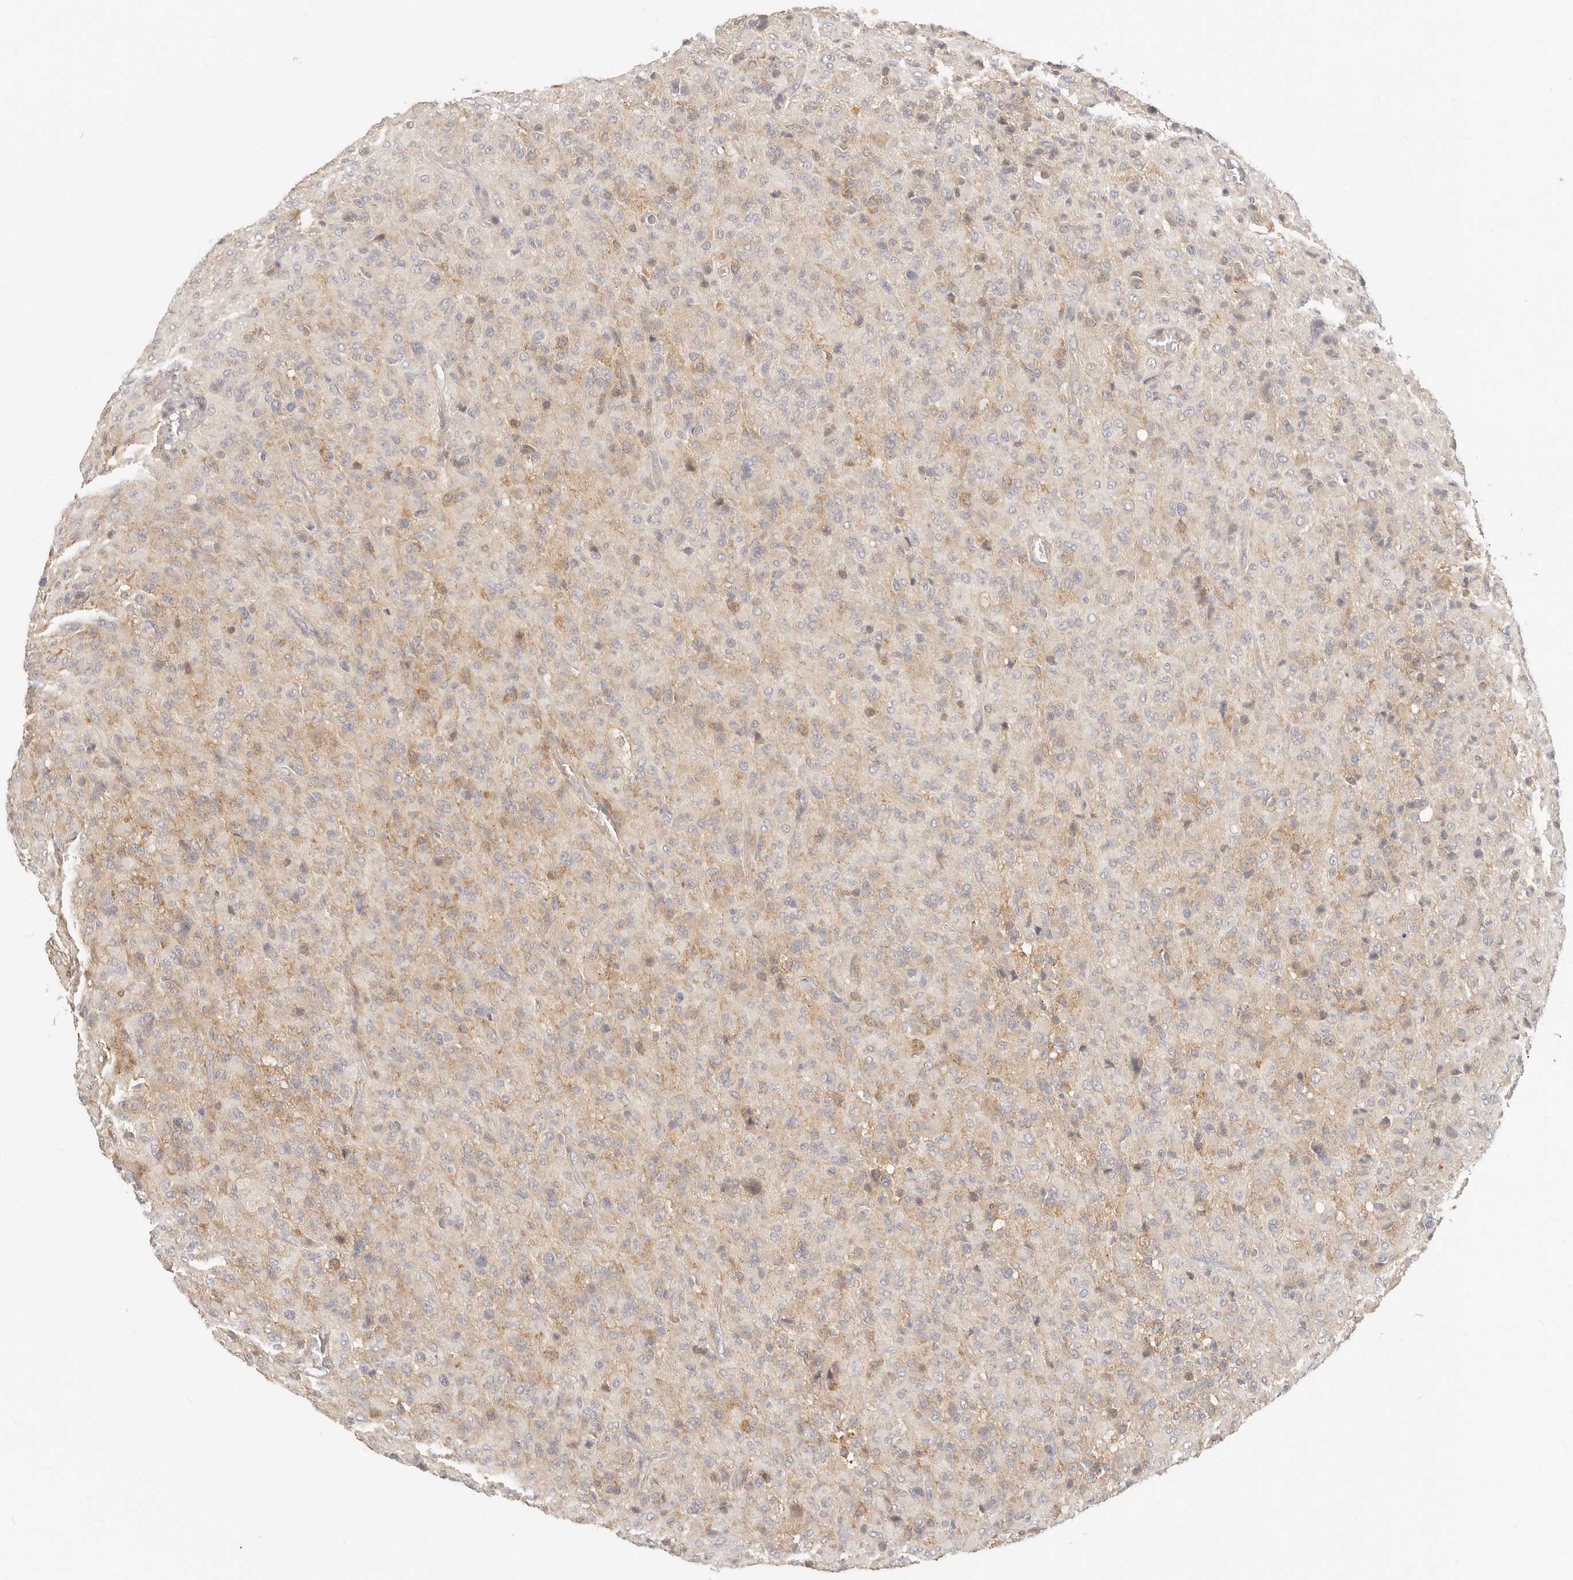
{"staining": {"intensity": "weak", "quantity": "<25%", "location": "cytoplasmic/membranous"}, "tissue": "glioma", "cell_type": "Tumor cells", "image_type": "cancer", "snomed": [{"axis": "morphology", "description": "Glioma, malignant, High grade"}, {"axis": "topography", "description": "Brain"}], "caption": "Tumor cells are negative for protein expression in human glioma.", "gene": "DTNBP1", "patient": {"sex": "female", "age": 57}}